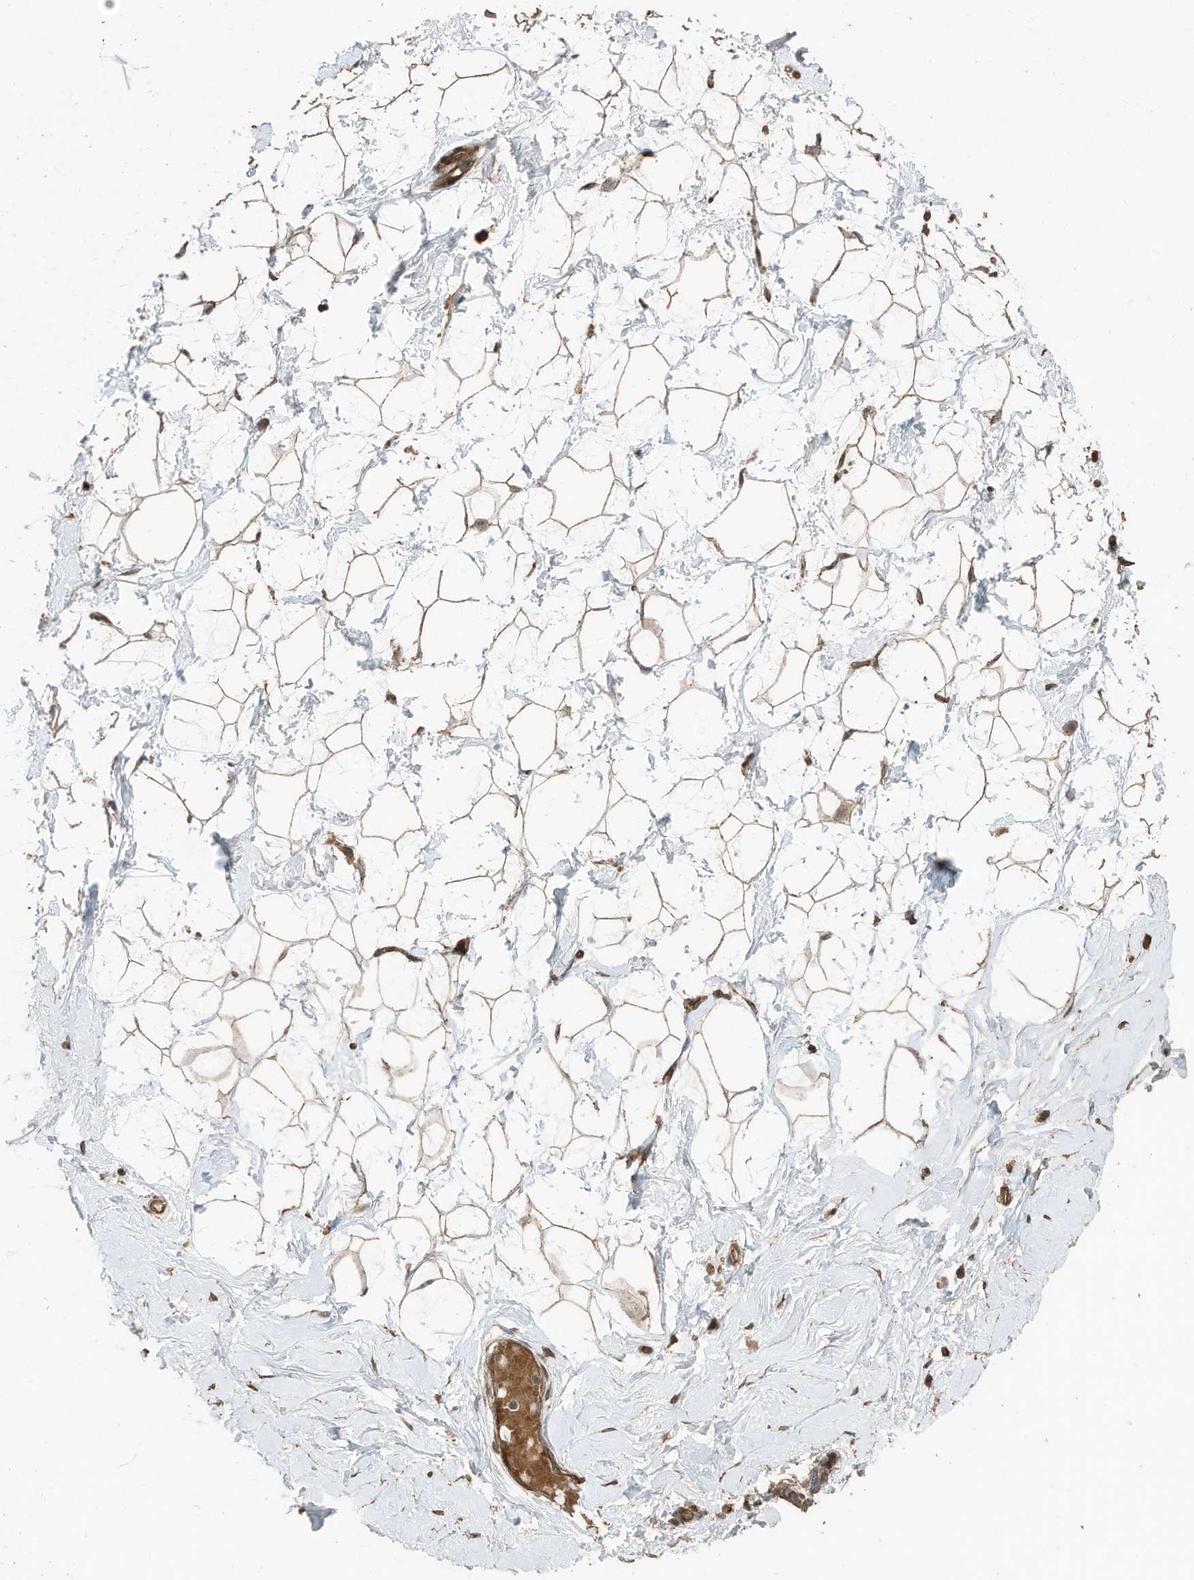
{"staining": {"intensity": "moderate", "quantity": ">75%", "location": "cytoplasmic/membranous"}, "tissue": "breast", "cell_type": "Adipocytes", "image_type": "normal", "snomed": [{"axis": "morphology", "description": "Normal tissue, NOS"}, {"axis": "morphology", "description": "Adenoma, NOS"}, {"axis": "topography", "description": "Breast"}], "caption": "High-power microscopy captured an immunohistochemistry (IHC) image of normal breast, revealing moderate cytoplasmic/membranous positivity in about >75% of adipocytes.", "gene": "ZNF653", "patient": {"sex": "female", "age": 23}}